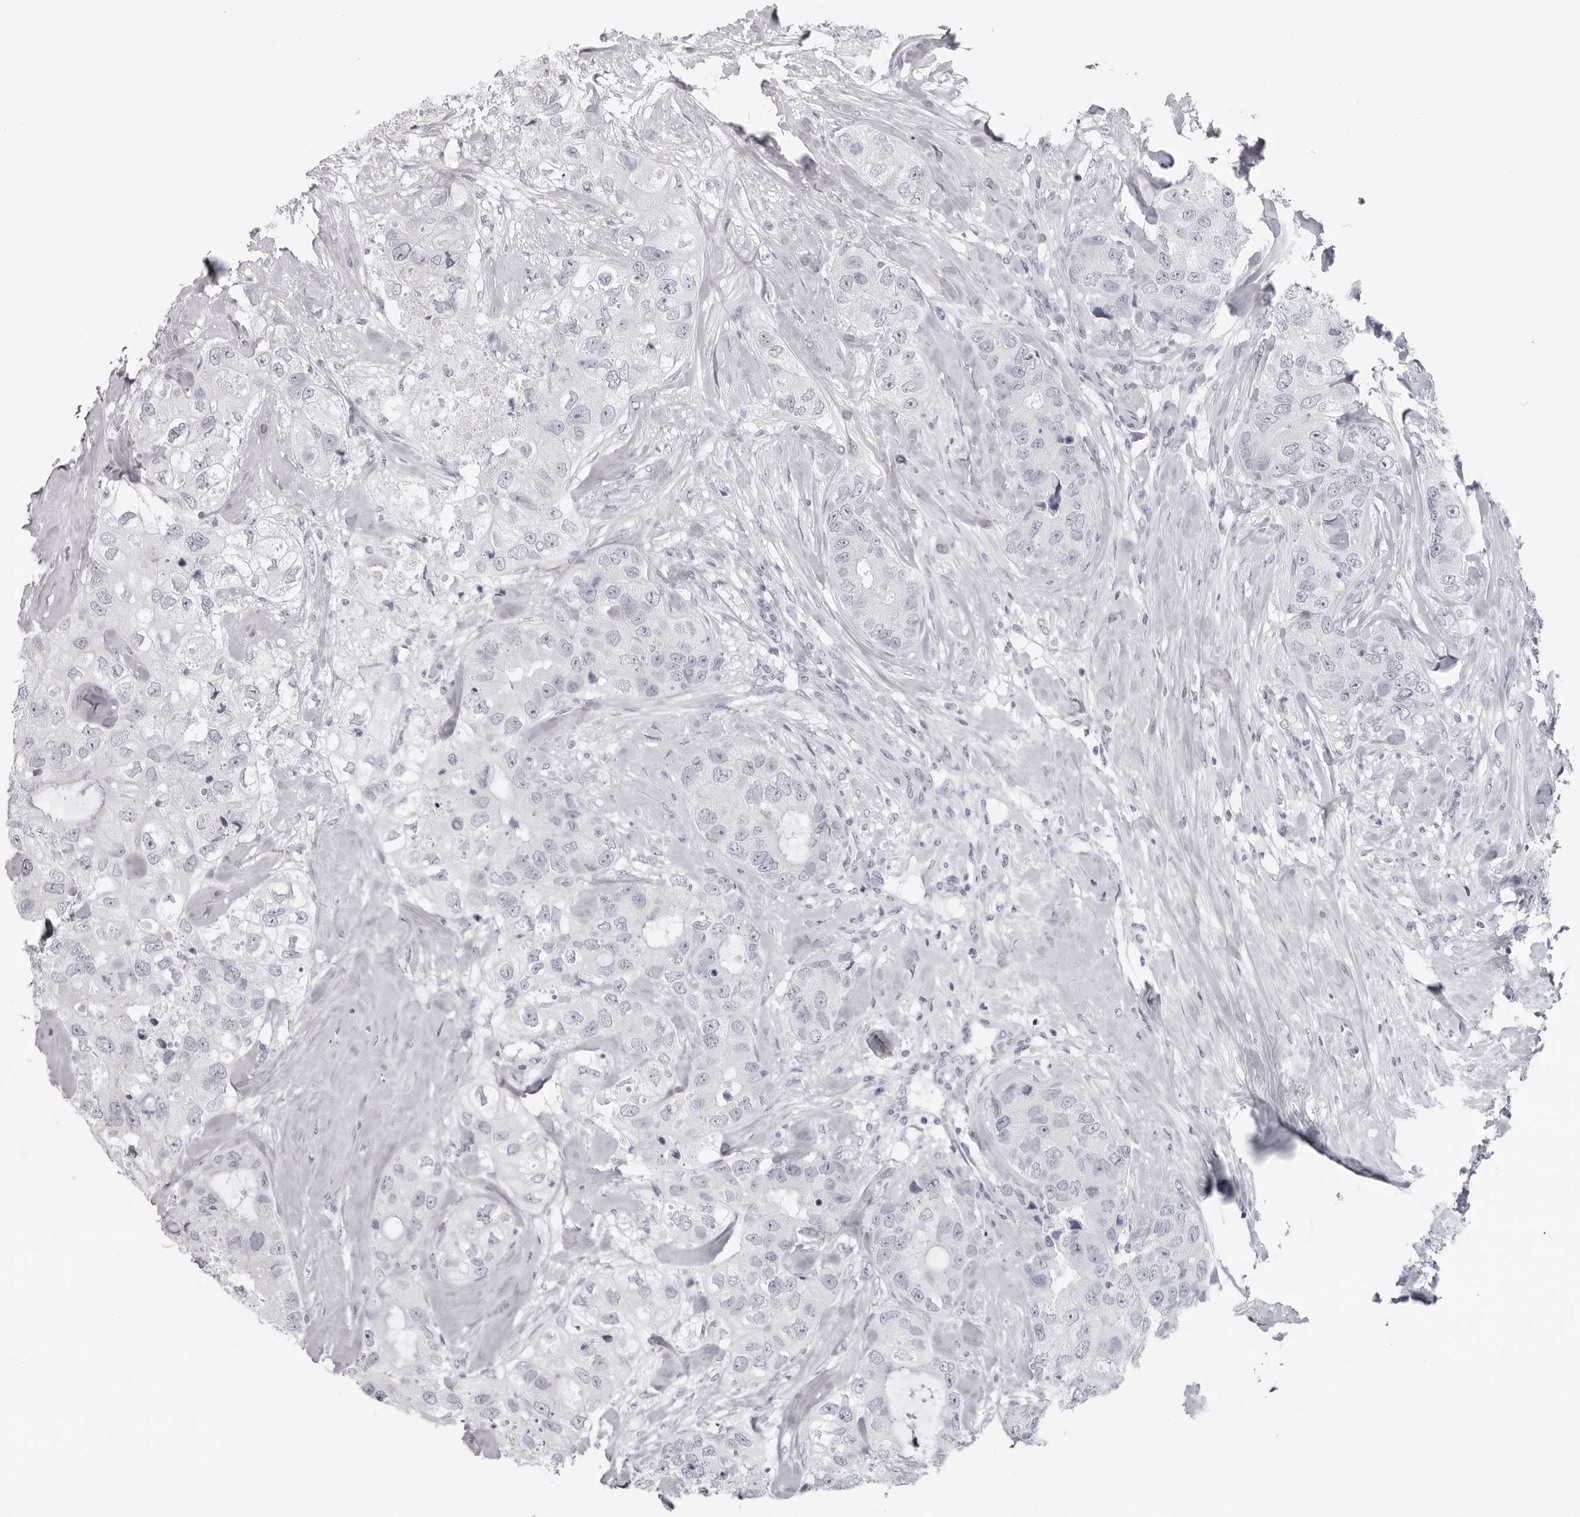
{"staining": {"intensity": "negative", "quantity": "none", "location": "none"}, "tissue": "breast cancer", "cell_type": "Tumor cells", "image_type": "cancer", "snomed": [{"axis": "morphology", "description": "Duct carcinoma"}, {"axis": "topography", "description": "Breast"}], "caption": "Immunohistochemistry histopathology image of human breast cancer stained for a protein (brown), which demonstrates no expression in tumor cells.", "gene": "EPB41", "patient": {"sex": "female", "age": 62}}